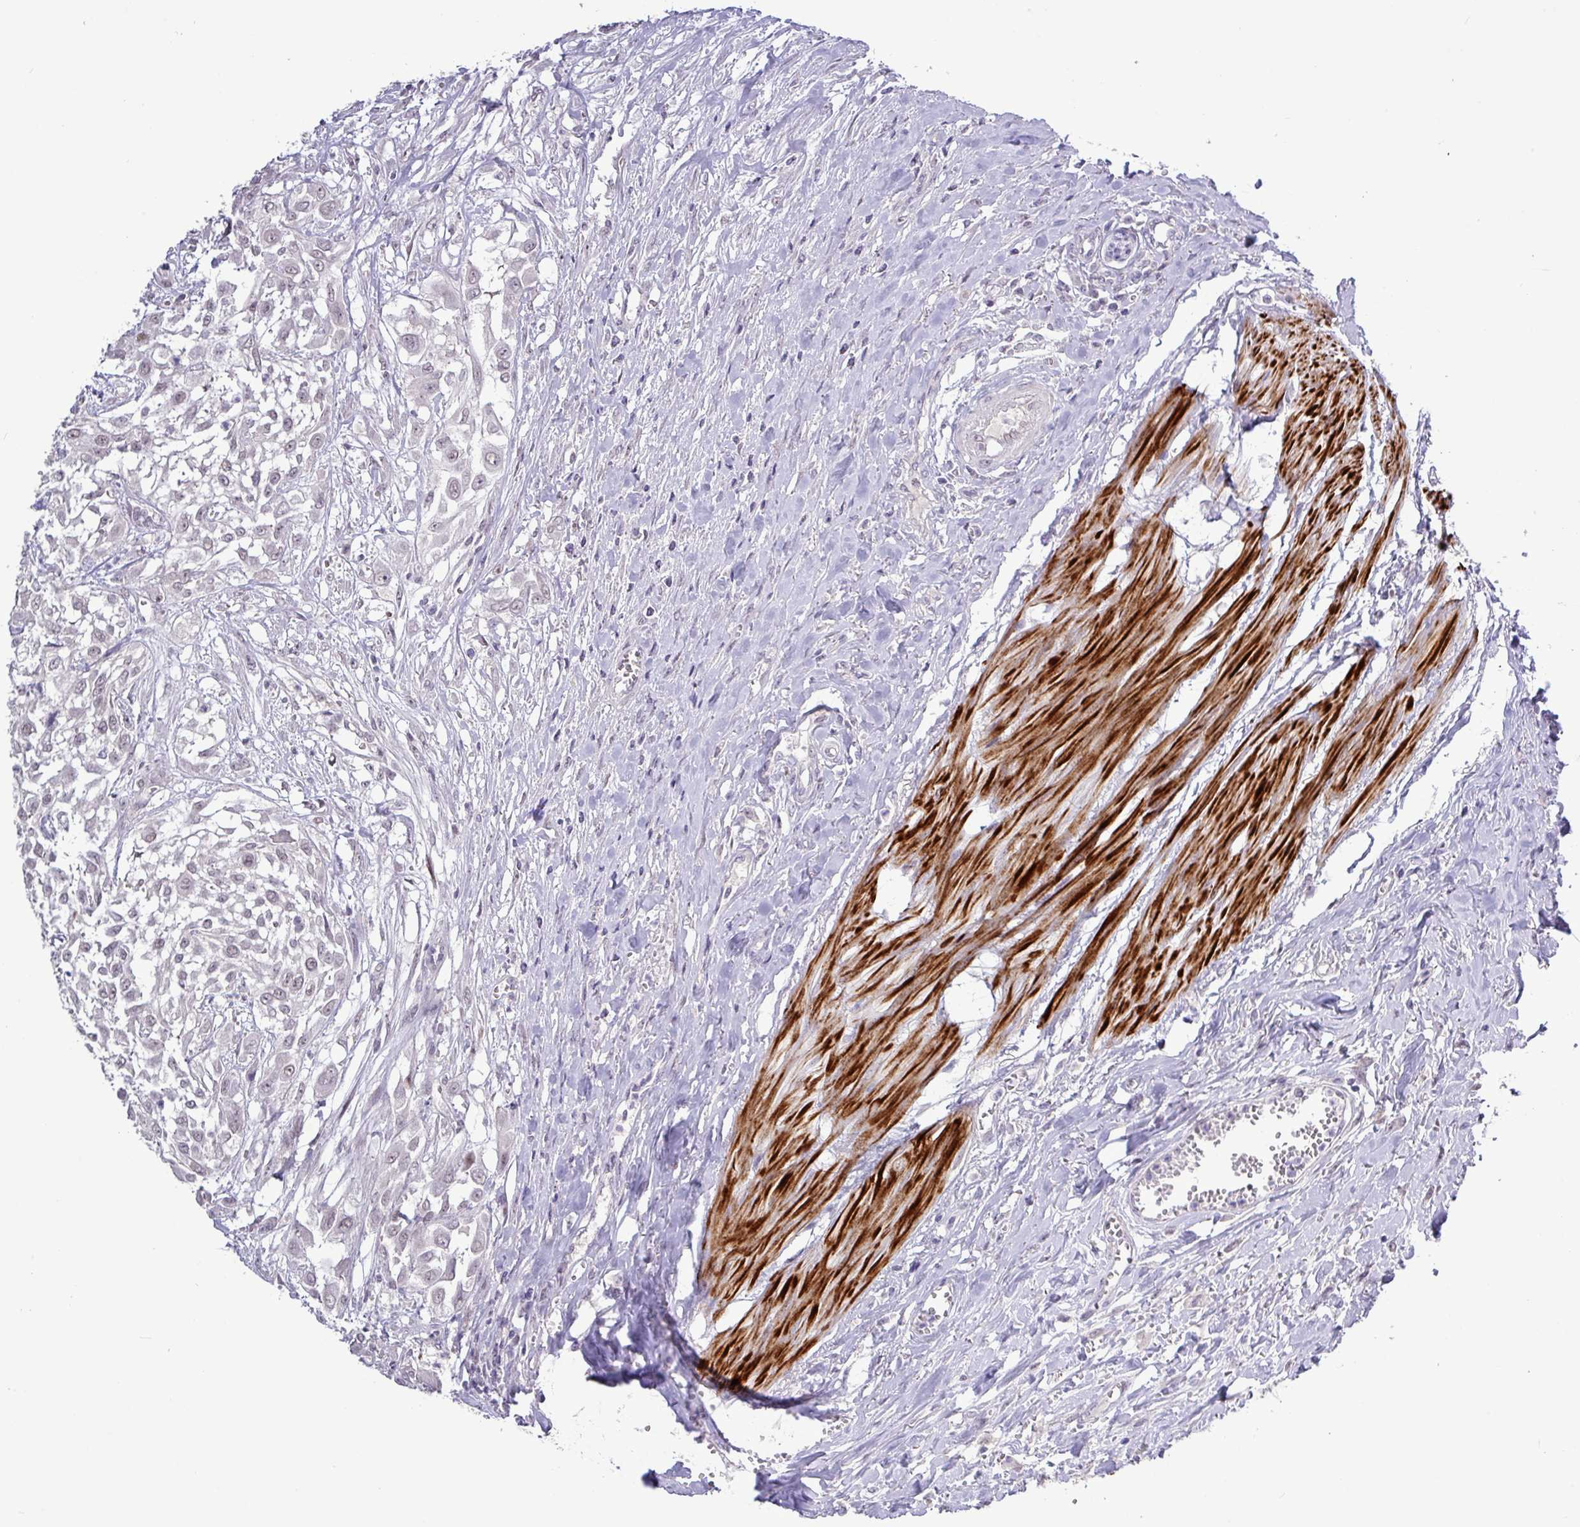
{"staining": {"intensity": "negative", "quantity": "none", "location": "none"}, "tissue": "urothelial cancer", "cell_type": "Tumor cells", "image_type": "cancer", "snomed": [{"axis": "morphology", "description": "Urothelial carcinoma, High grade"}, {"axis": "topography", "description": "Urinary bladder"}], "caption": "Immunohistochemical staining of urothelial cancer reveals no significant expression in tumor cells. (Brightfield microscopy of DAB immunohistochemistry (IHC) at high magnification).", "gene": "RIPPLY1", "patient": {"sex": "male", "age": 57}}